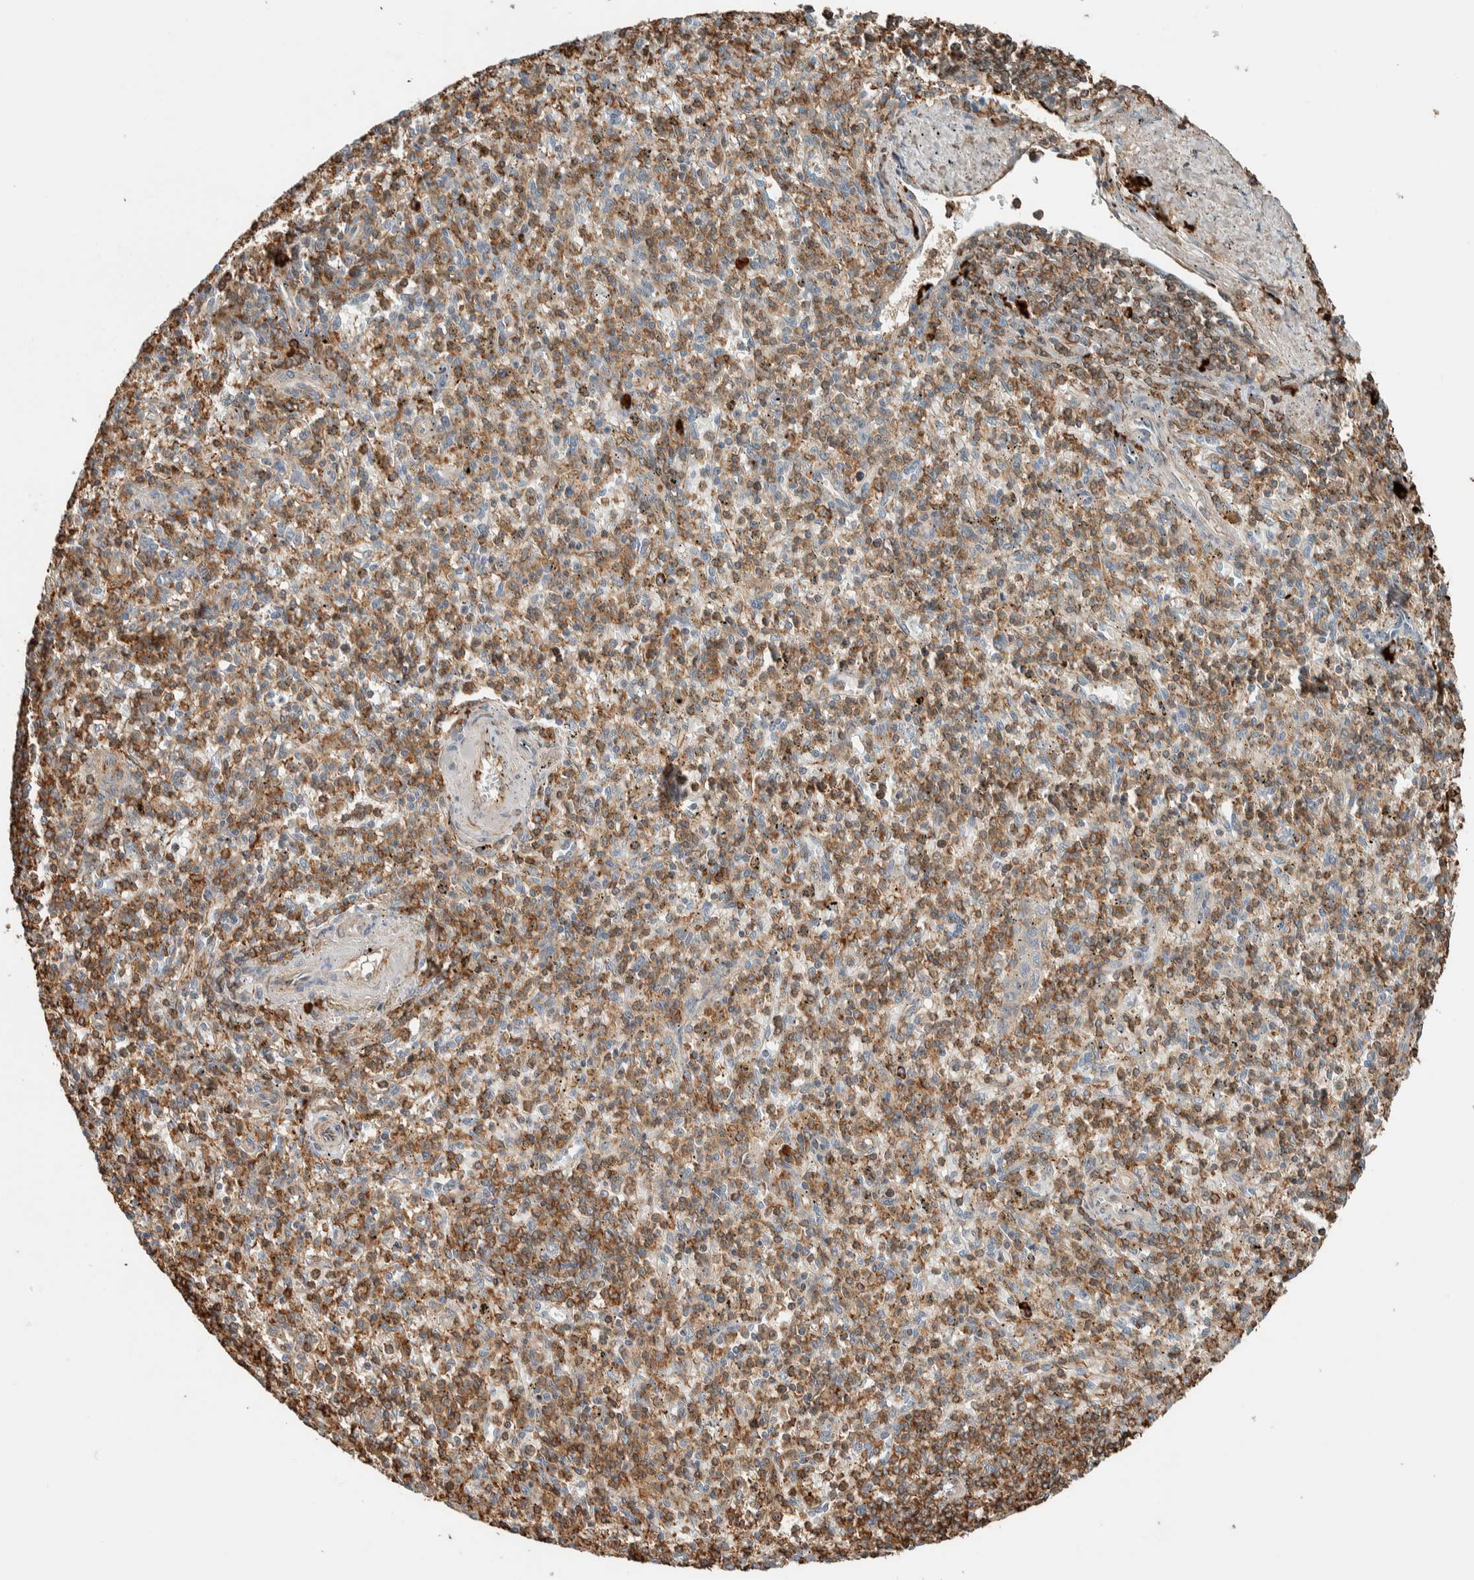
{"staining": {"intensity": "moderate", "quantity": ">75%", "location": "cytoplasmic/membranous"}, "tissue": "spleen", "cell_type": "Cells in red pulp", "image_type": "normal", "snomed": [{"axis": "morphology", "description": "Normal tissue, NOS"}, {"axis": "topography", "description": "Spleen"}], "caption": "Immunohistochemical staining of normal spleen exhibits medium levels of moderate cytoplasmic/membranous positivity in approximately >75% of cells in red pulp. (DAB IHC with brightfield microscopy, high magnification).", "gene": "CTBP2", "patient": {"sex": "male", "age": 72}}